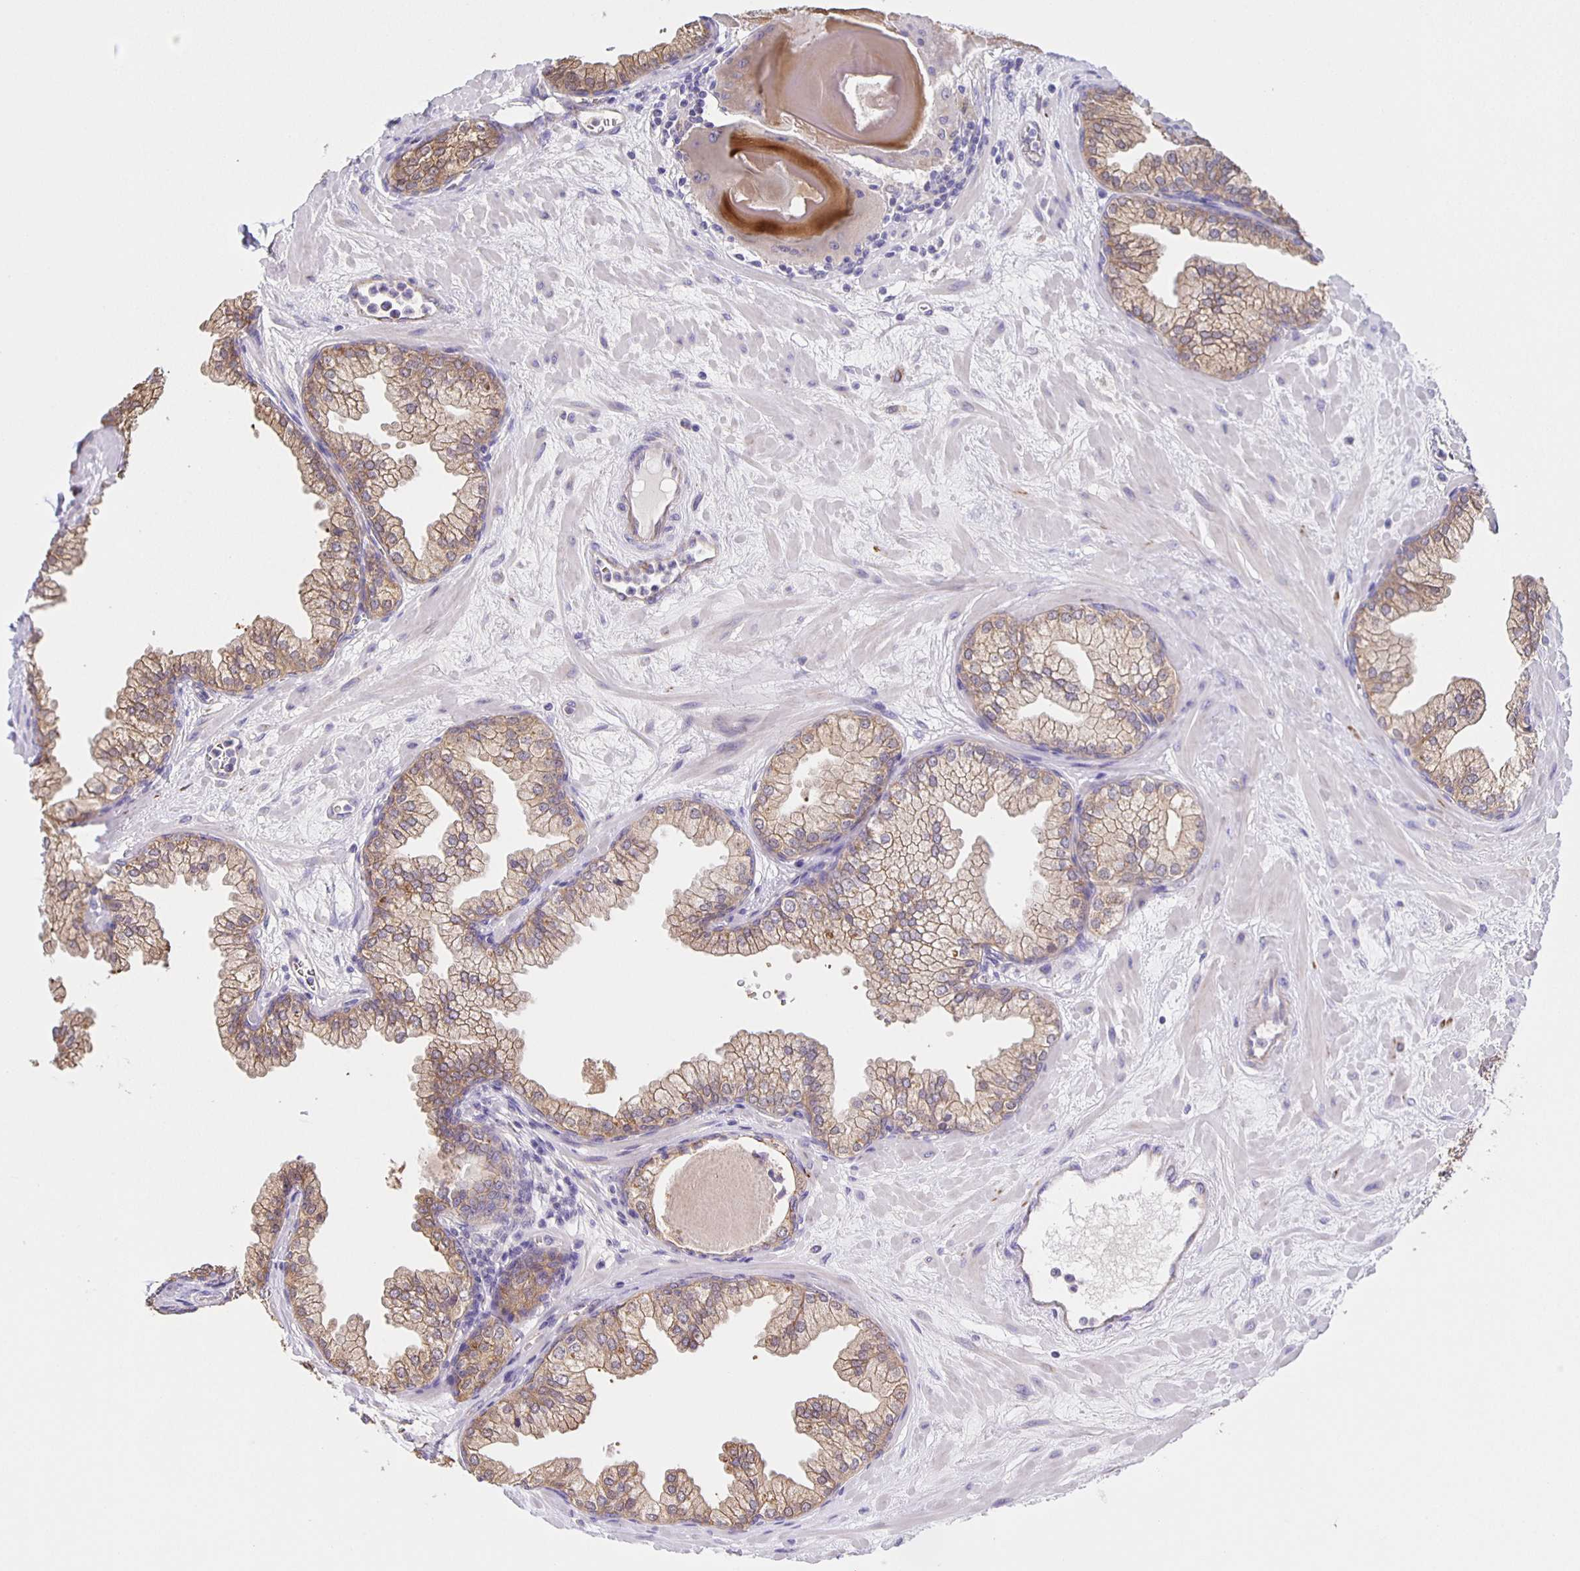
{"staining": {"intensity": "weak", "quantity": ">75%", "location": "cytoplasmic/membranous"}, "tissue": "prostate", "cell_type": "Glandular cells", "image_type": "normal", "snomed": [{"axis": "morphology", "description": "Normal tissue, NOS"}, {"axis": "topography", "description": "Prostate"}, {"axis": "topography", "description": "Peripheral nerve tissue"}], "caption": "DAB (3,3'-diaminobenzidine) immunohistochemical staining of unremarkable prostate reveals weak cytoplasmic/membranous protein expression in approximately >75% of glandular cells.", "gene": "JMJD4", "patient": {"sex": "male", "age": 61}}